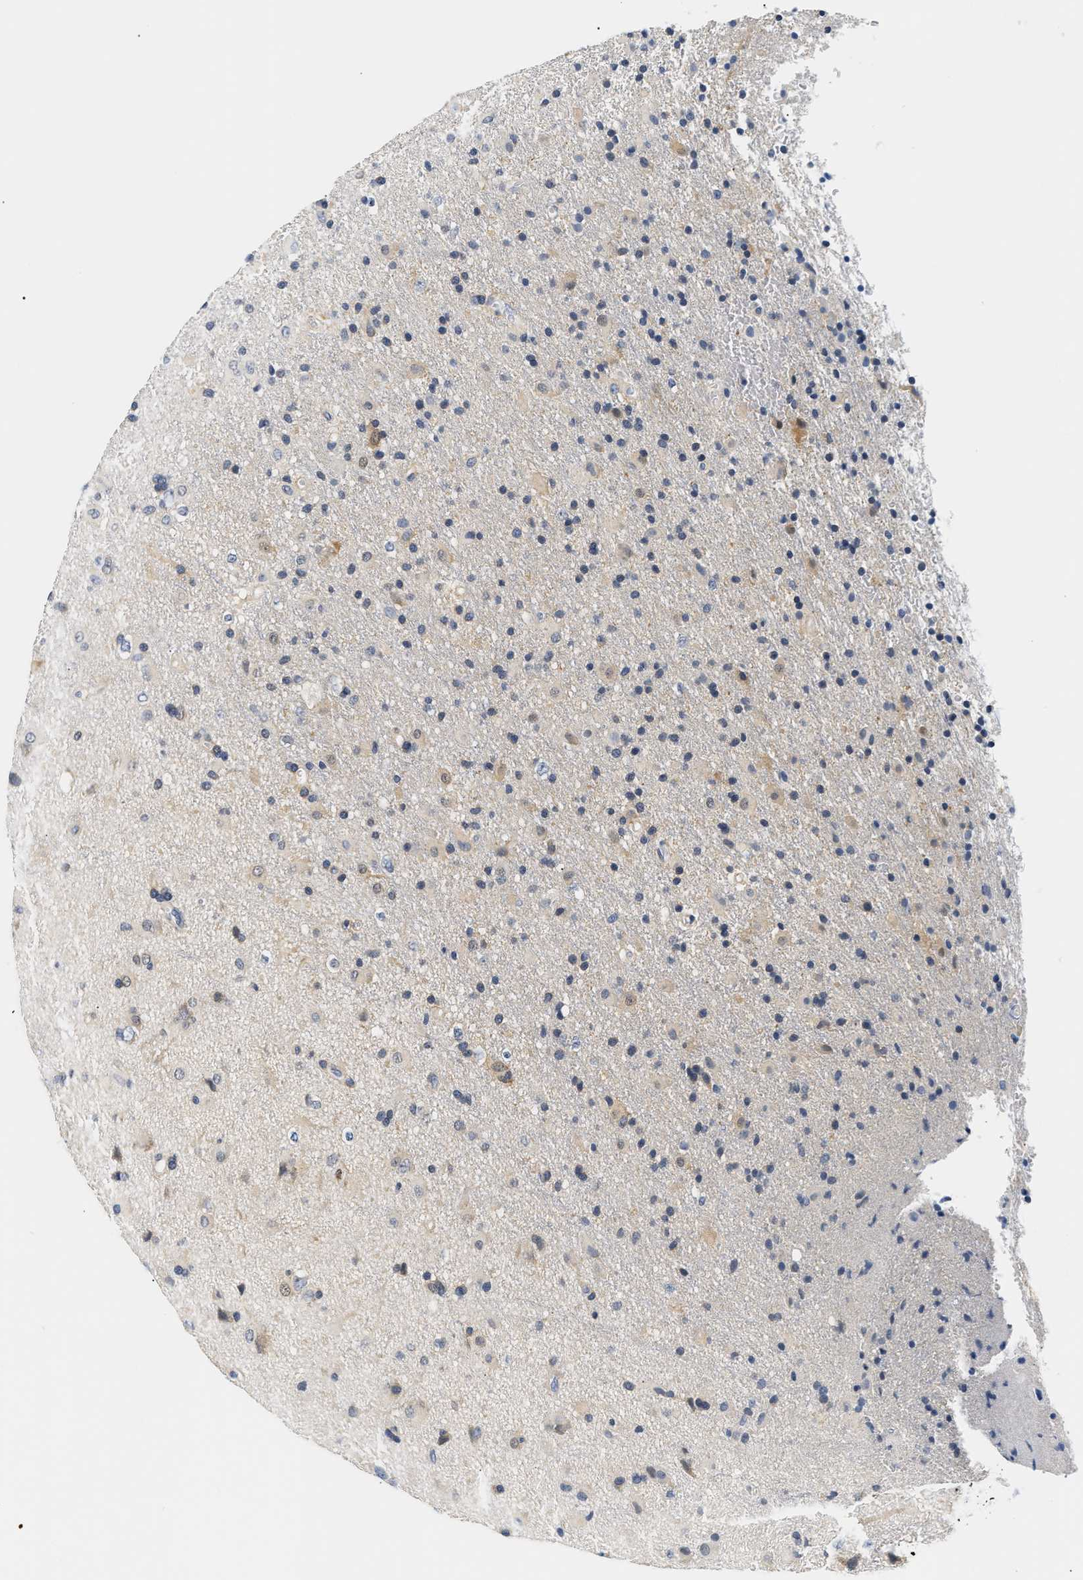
{"staining": {"intensity": "weak", "quantity": "<25%", "location": "cytoplasmic/membranous"}, "tissue": "glioma", "cell_type": "Tumor cells", "image_type": "cancer", "snomed": [{"axis": "morphology", "description": "Glioma, malignant, Low grade"}, {"axis": "topography", "description": "Brain"}], "caption": "Human glioma stained for a protein using immunohistochemistry (IHC) demonstrates no expression in tumor cells.", "gene": "UCHL3", "patient": {"sex": "male", "age": 65}}